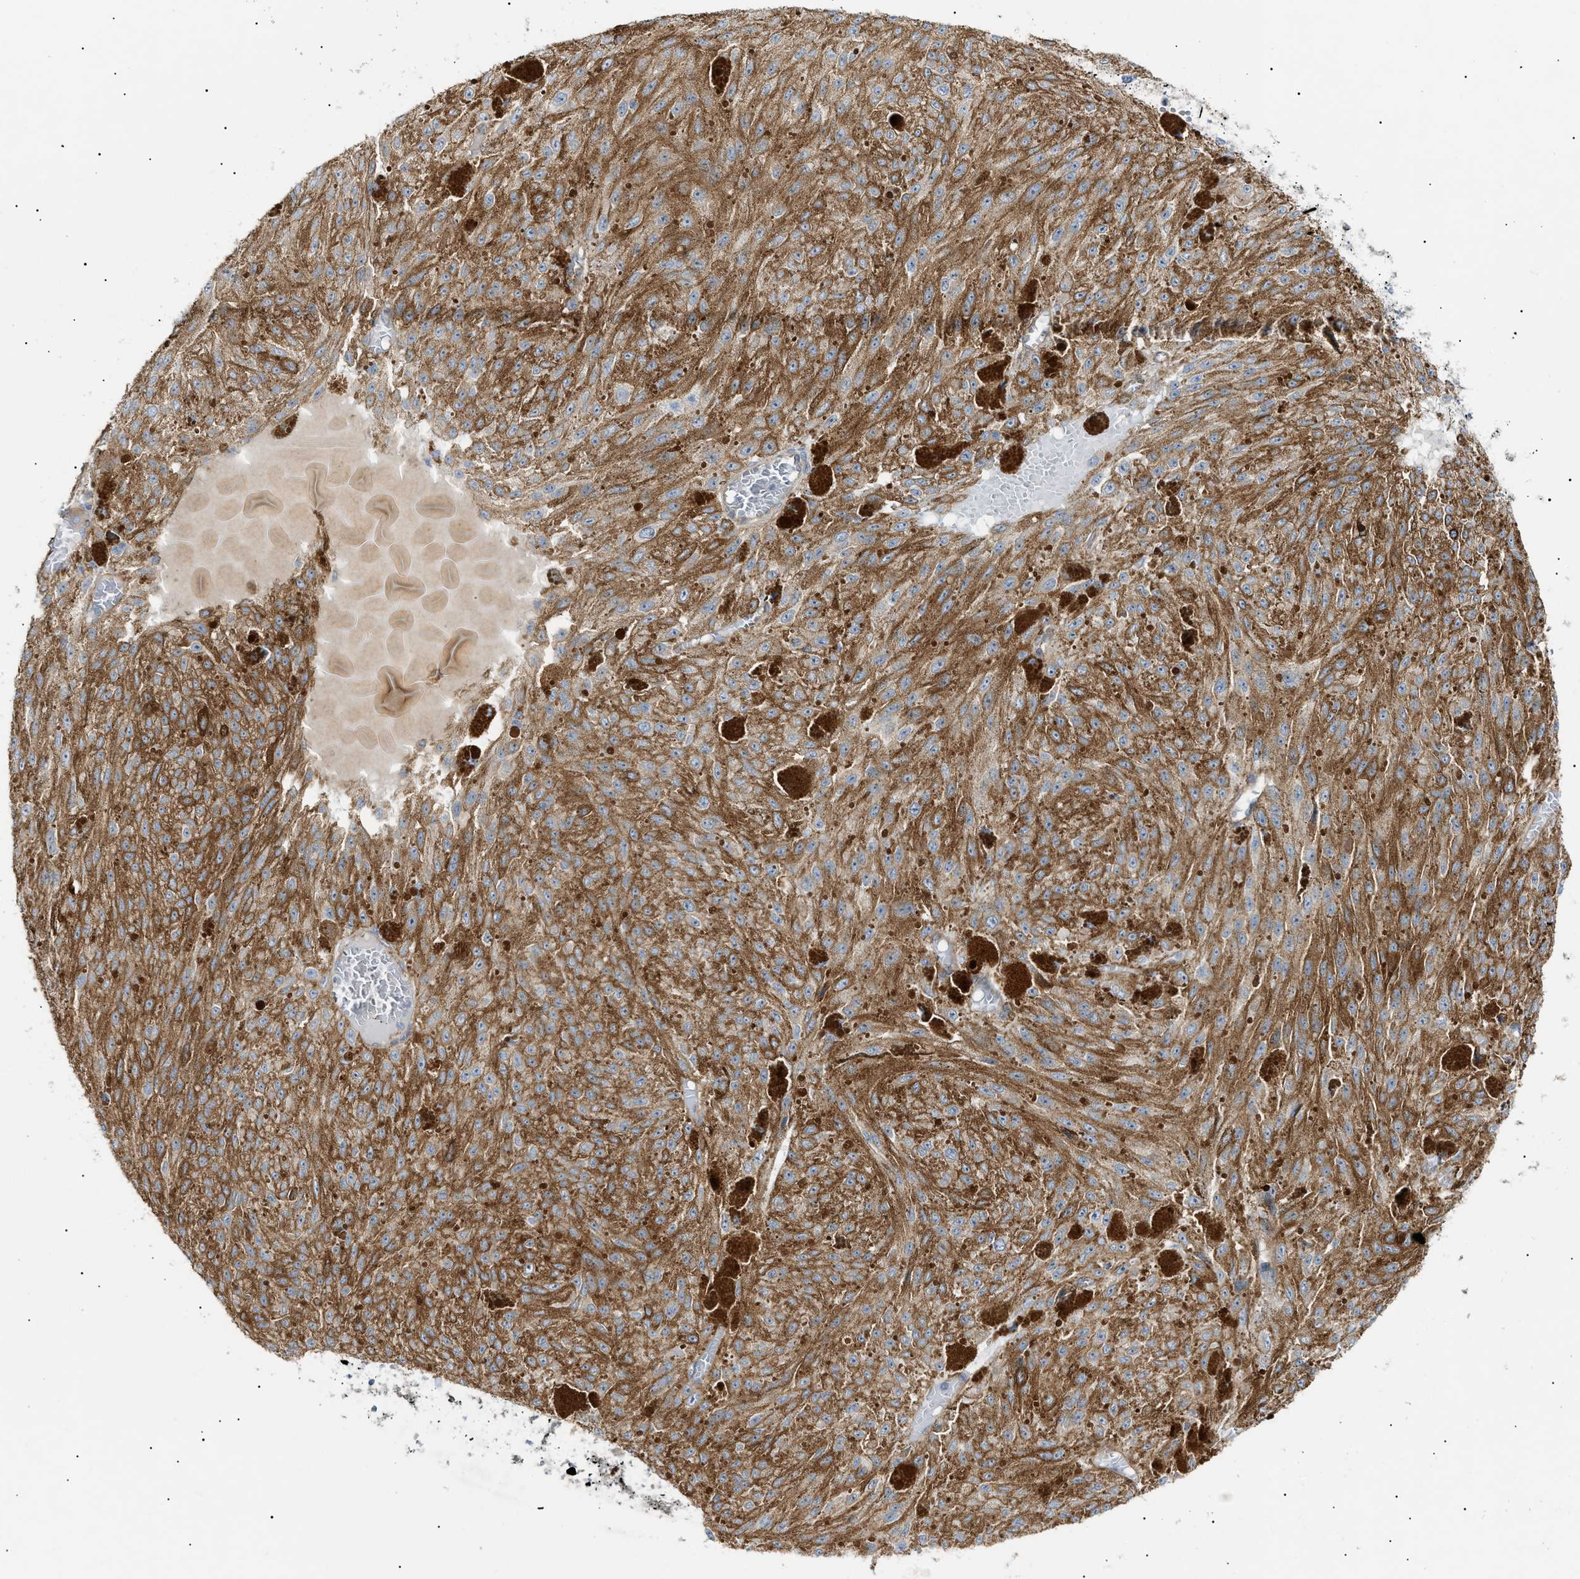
{"staining": {"intensity": "moderate", "quantity": "25%-75%", "location": "cytoplasmic/membranous"}, "tissue": "melanoma", "cell_type": "Tumor cells", "image_type": "cancer", "snomed": [{"axis": "morphology", "description": "Malignant melanoma, NOS"}, {"axis": "topography", "description": "Other"}], "caption": "IHC (DAB (3,3'-diaminobenzidine)) staining of human malignant melanoma shows moderate cytoplasmic/membranous protein staining in approximately 25%-75% of tumor cells.", "gene": "ZFHX2", "patient": {"sex": "male", "age": 79}}